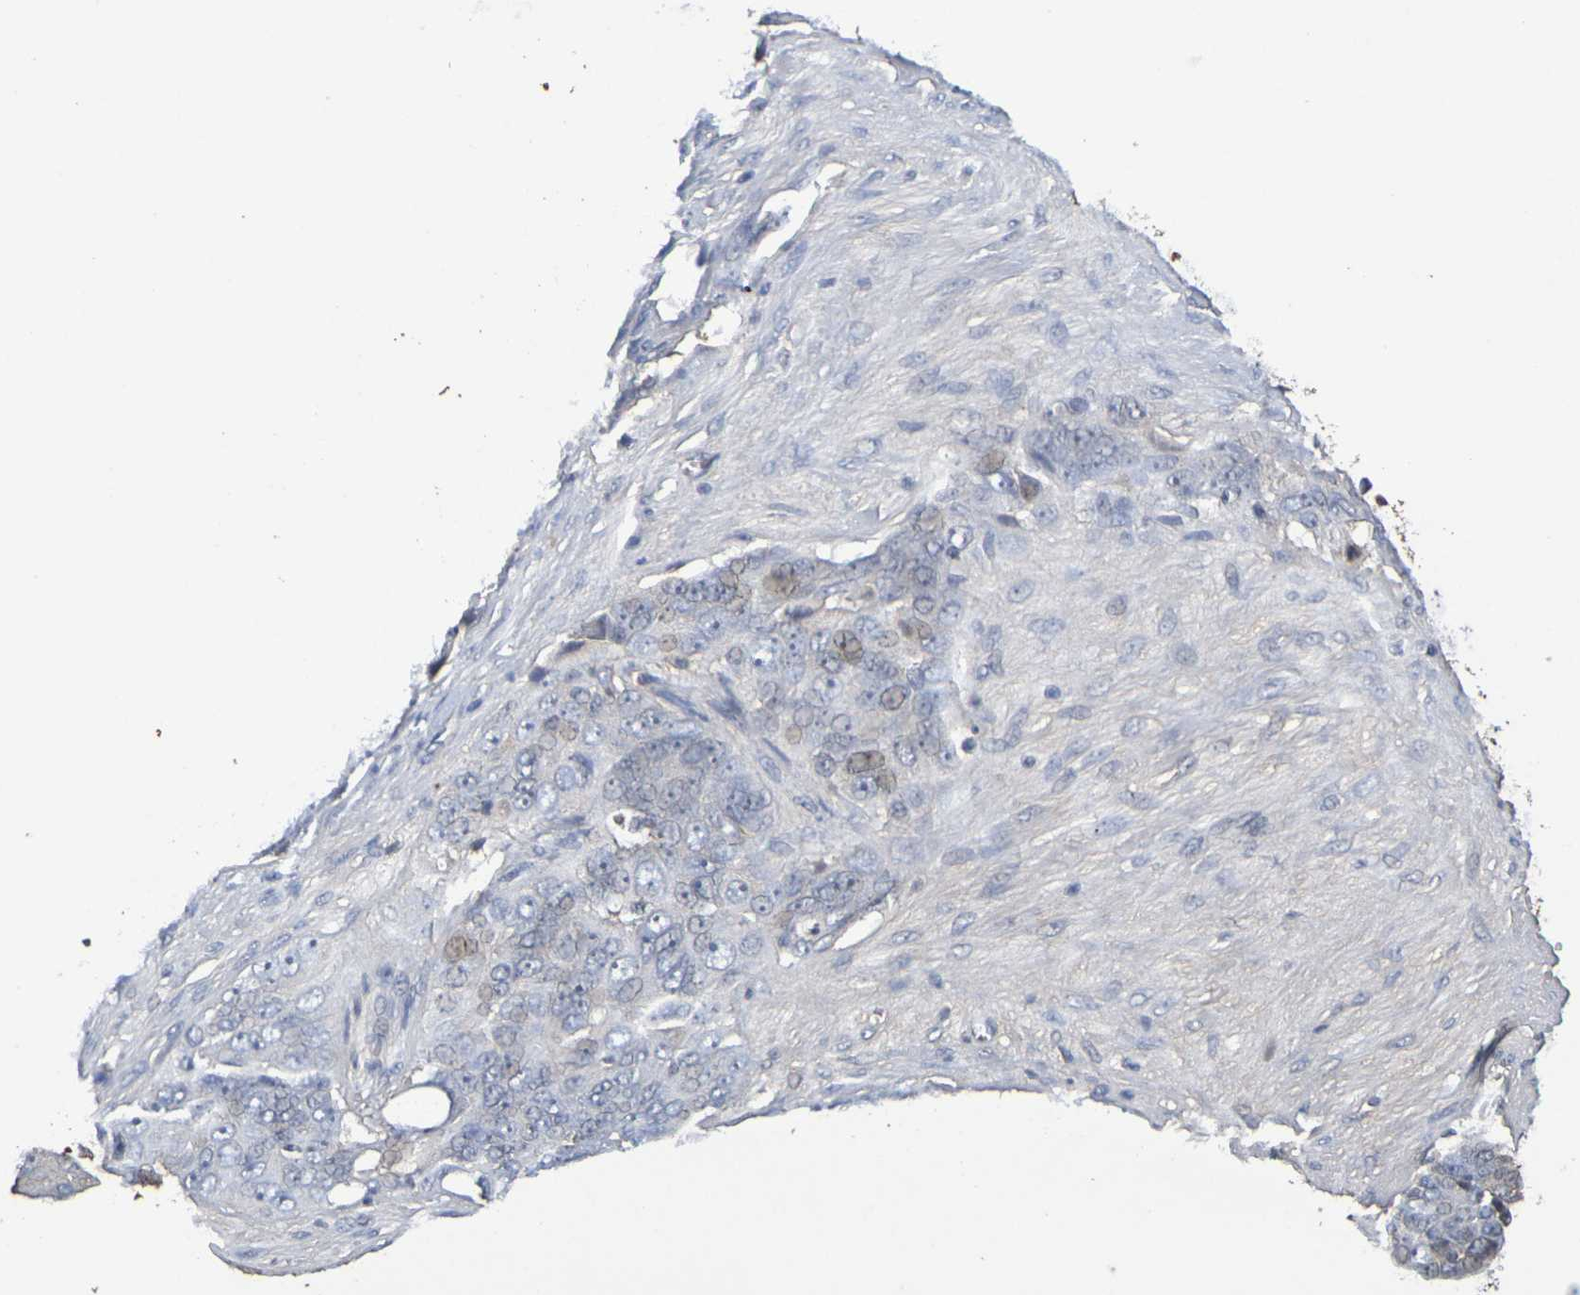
{"staining": {"intensity": "moderate", "quantity": "25%-75%", "location": "cytoplasmic/membranous"}, "tissue": "ovarian cancer", "cell_type": "Tumor cells", "image_type": "cancer", "snomed": [{"axis": "morphology", "description": "Carcinoma, endometroid"}, {"axis": "topography", "description": "Ovary"}], "caption": "DAB (3,3'-diaminobenzidine) immunohistochemical staining of ovarian endometroid carcinoma exhibits moderate cytoplasmic/membranous protein expression in approximately 25%-75% of tumor cells.", "gene": "TERF2", "patient": {"sex": "female", "age": 51}}